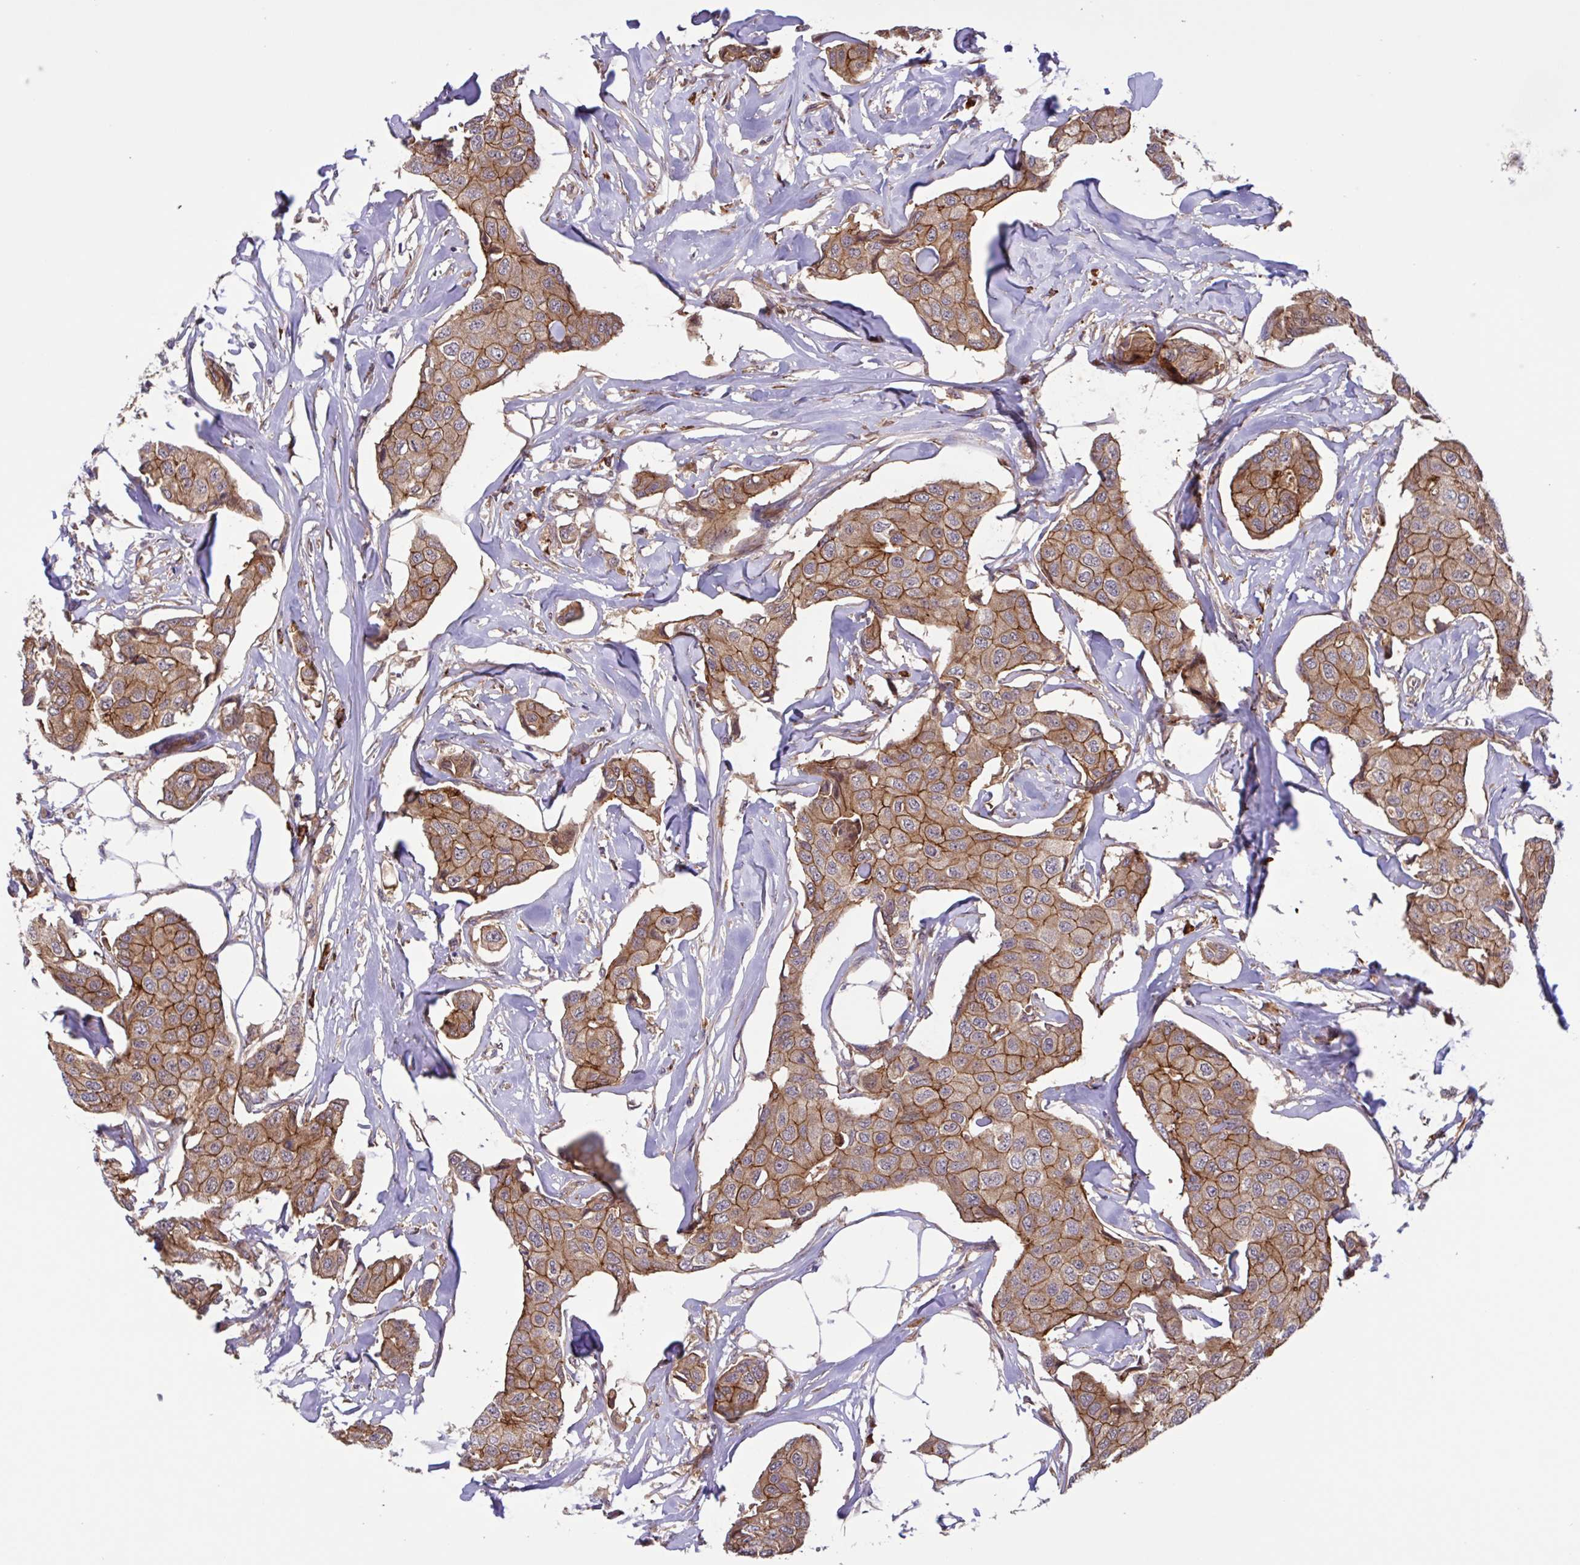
{"staining": {"intensity": "moderate", "quantity": ">75%", "location": "cytoplasmic/membranous"}, "tissue": "breast cancer", "cell_type": "Tumor cells", "image_type": "cancer", "snomed": [{"axis": "morphology", "description": "Duct carcinoma"}, {"axis": "topography", "description": "Breast"}, {"axis": "topography", "description": "Lymph node"}], "caption": "Moderate cytoplasmic/membranous staining is present in approximately >75% of tumor cells in breast cancer.", "gene": "INTS10", "patient": {"sex": "female", "age": 80}}